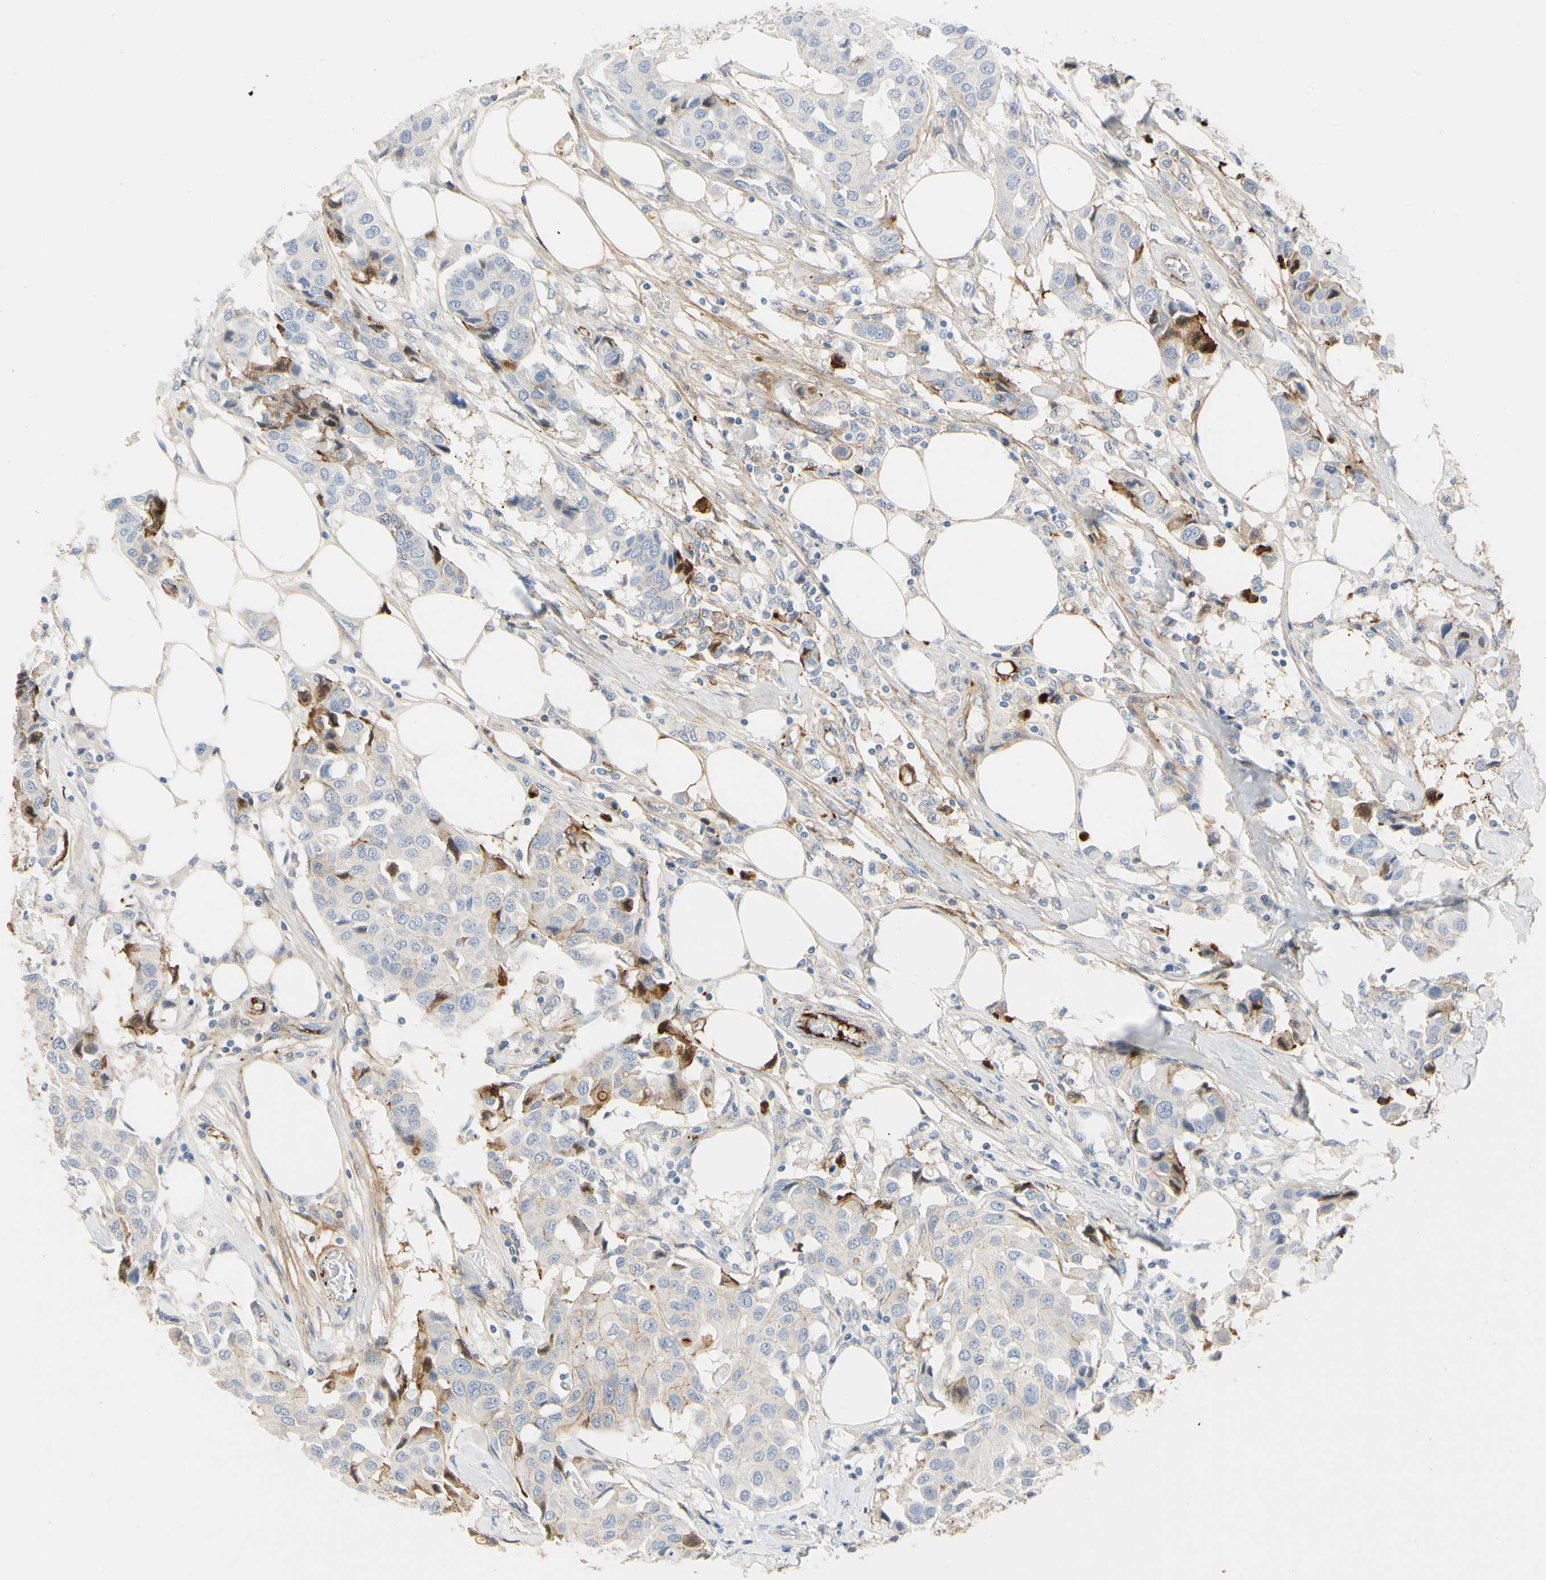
{"staining": {"intensity": "strong", "quantity": "<25%", "location": "cytoplasmic/membranous"}, "tissue": "breast cancer", "cell_type": "Tumor cells", "image_type": "cancer", "snomed": [{"axis": "morphology", "description": "Duct carcinoma"}, {"axis": "topography", "description": "Breast"}], "caption": "Strong cytoplasmic/membranous positivity for a protein is appreciated in about <25% of tumor cells of breast cancer using IHC.", "gene": "FGB", "patient": {"sex": "female", "age": 80}}